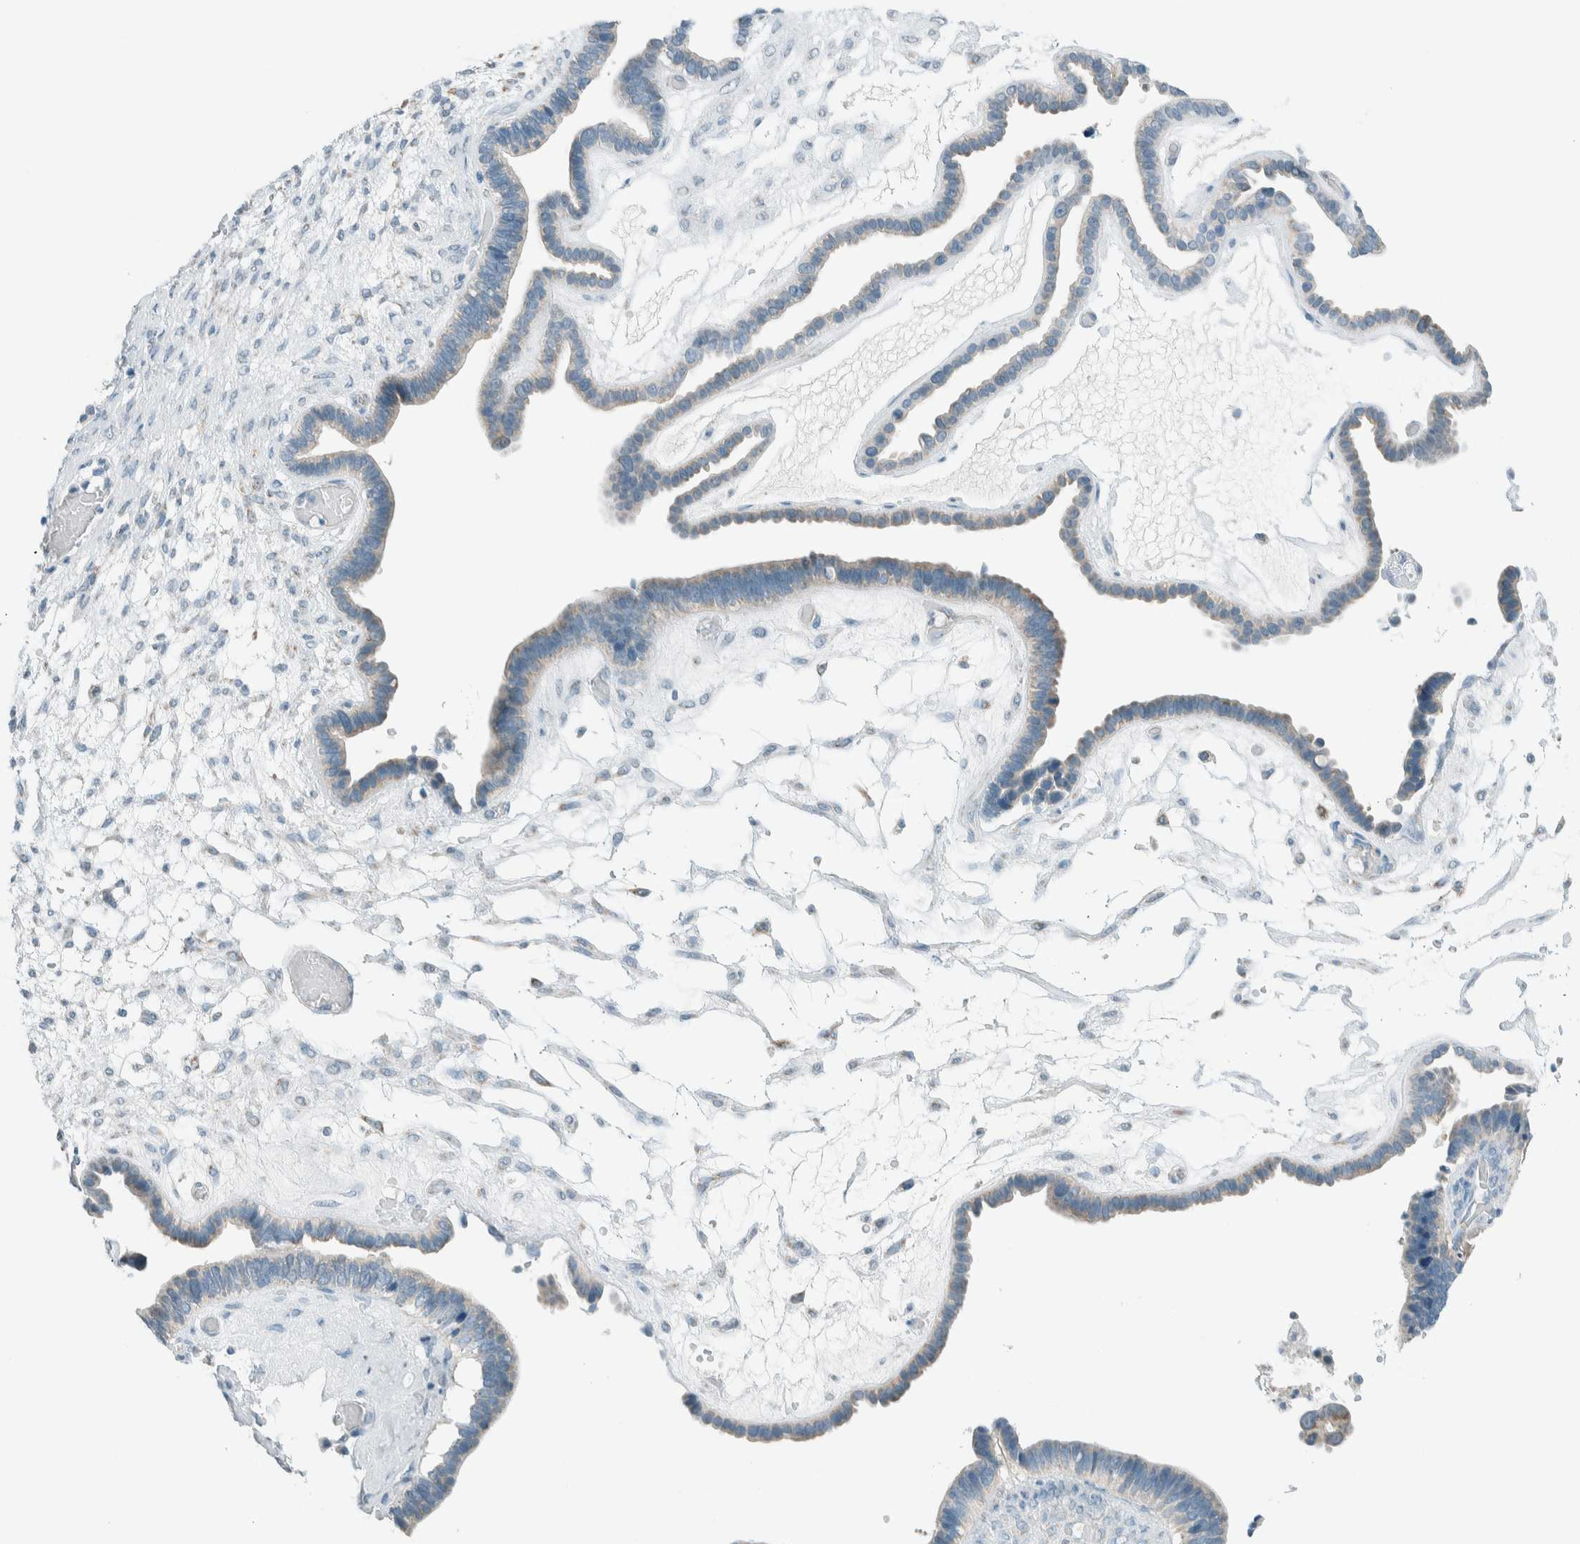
{"staining": {"intensity": "weak", "quantity": "<25%", "location": "cytoplasmic/membranous"}, "tissue": "ovarian cancer", "cell_type": "Tumor cells", "image_type": "cancer", "snomed": [{"axis": "morphology", "description": "Cystadenocarcinoma, serous, NOS"}, {"axis": "topography", "description": "Ovary"}], "caption": "This is an IHC image of human ovarian cancer. There is no positivity in tumor cells.", "gene": "ALDH7A1", "patient": {"sex": "female", "age": 56}}